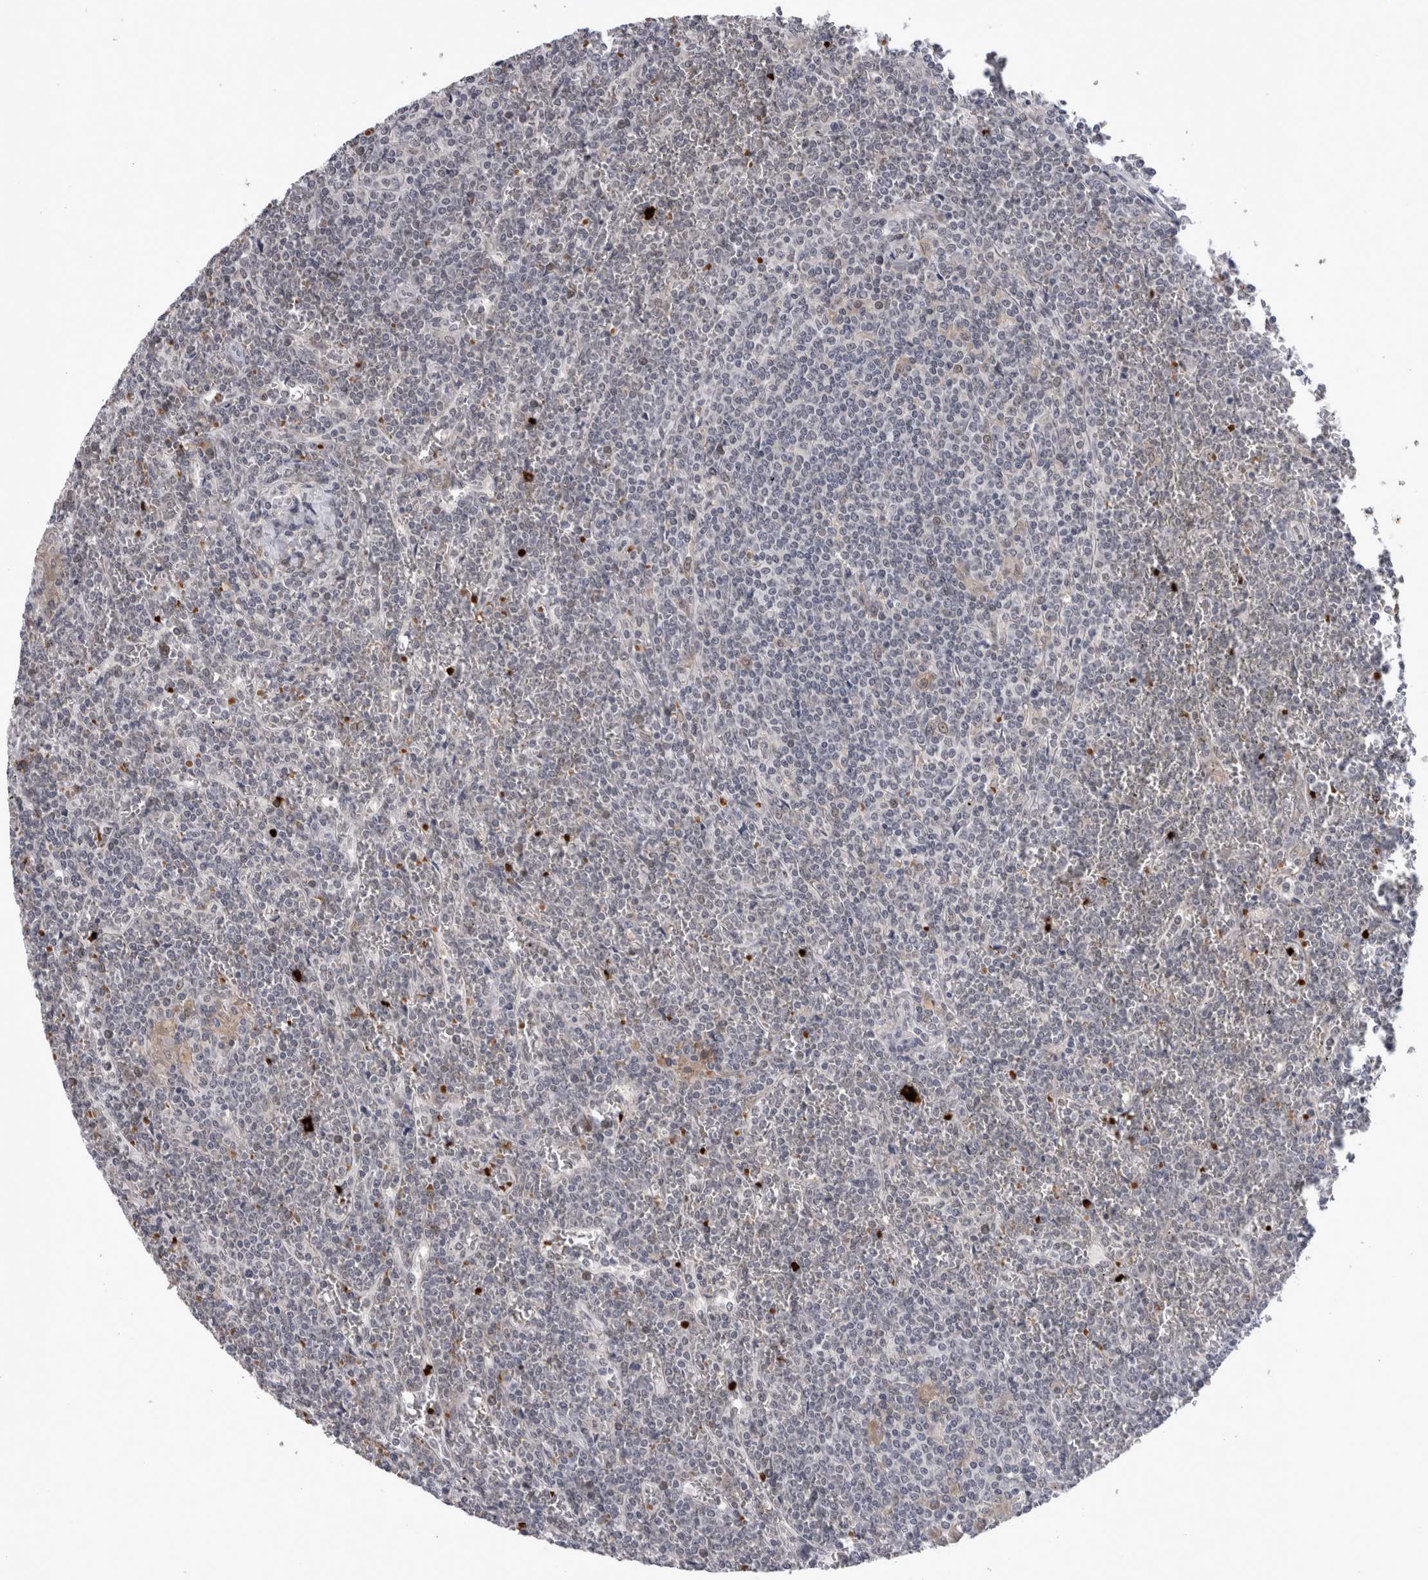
{"staining": {"intensity": "negative", "quantity": "none", "location": "none"}, "tissue": "lymphoma", "cell_type": "Tumor cells", "image_type": "cancer", "snomed": [{"axis": "morphology", "description": "Malignant lymphoma, non-Hodgkin's type, Low grade"}, {"axis": "topography", "description": "Spleen"}], "caption": "Tumor cells are negative for protein expression in human low-grade malignant lymphoma, non-Hodgkin's type.", "gene": "PEBP4", "patient": {"sex": "female", "age": 19}}